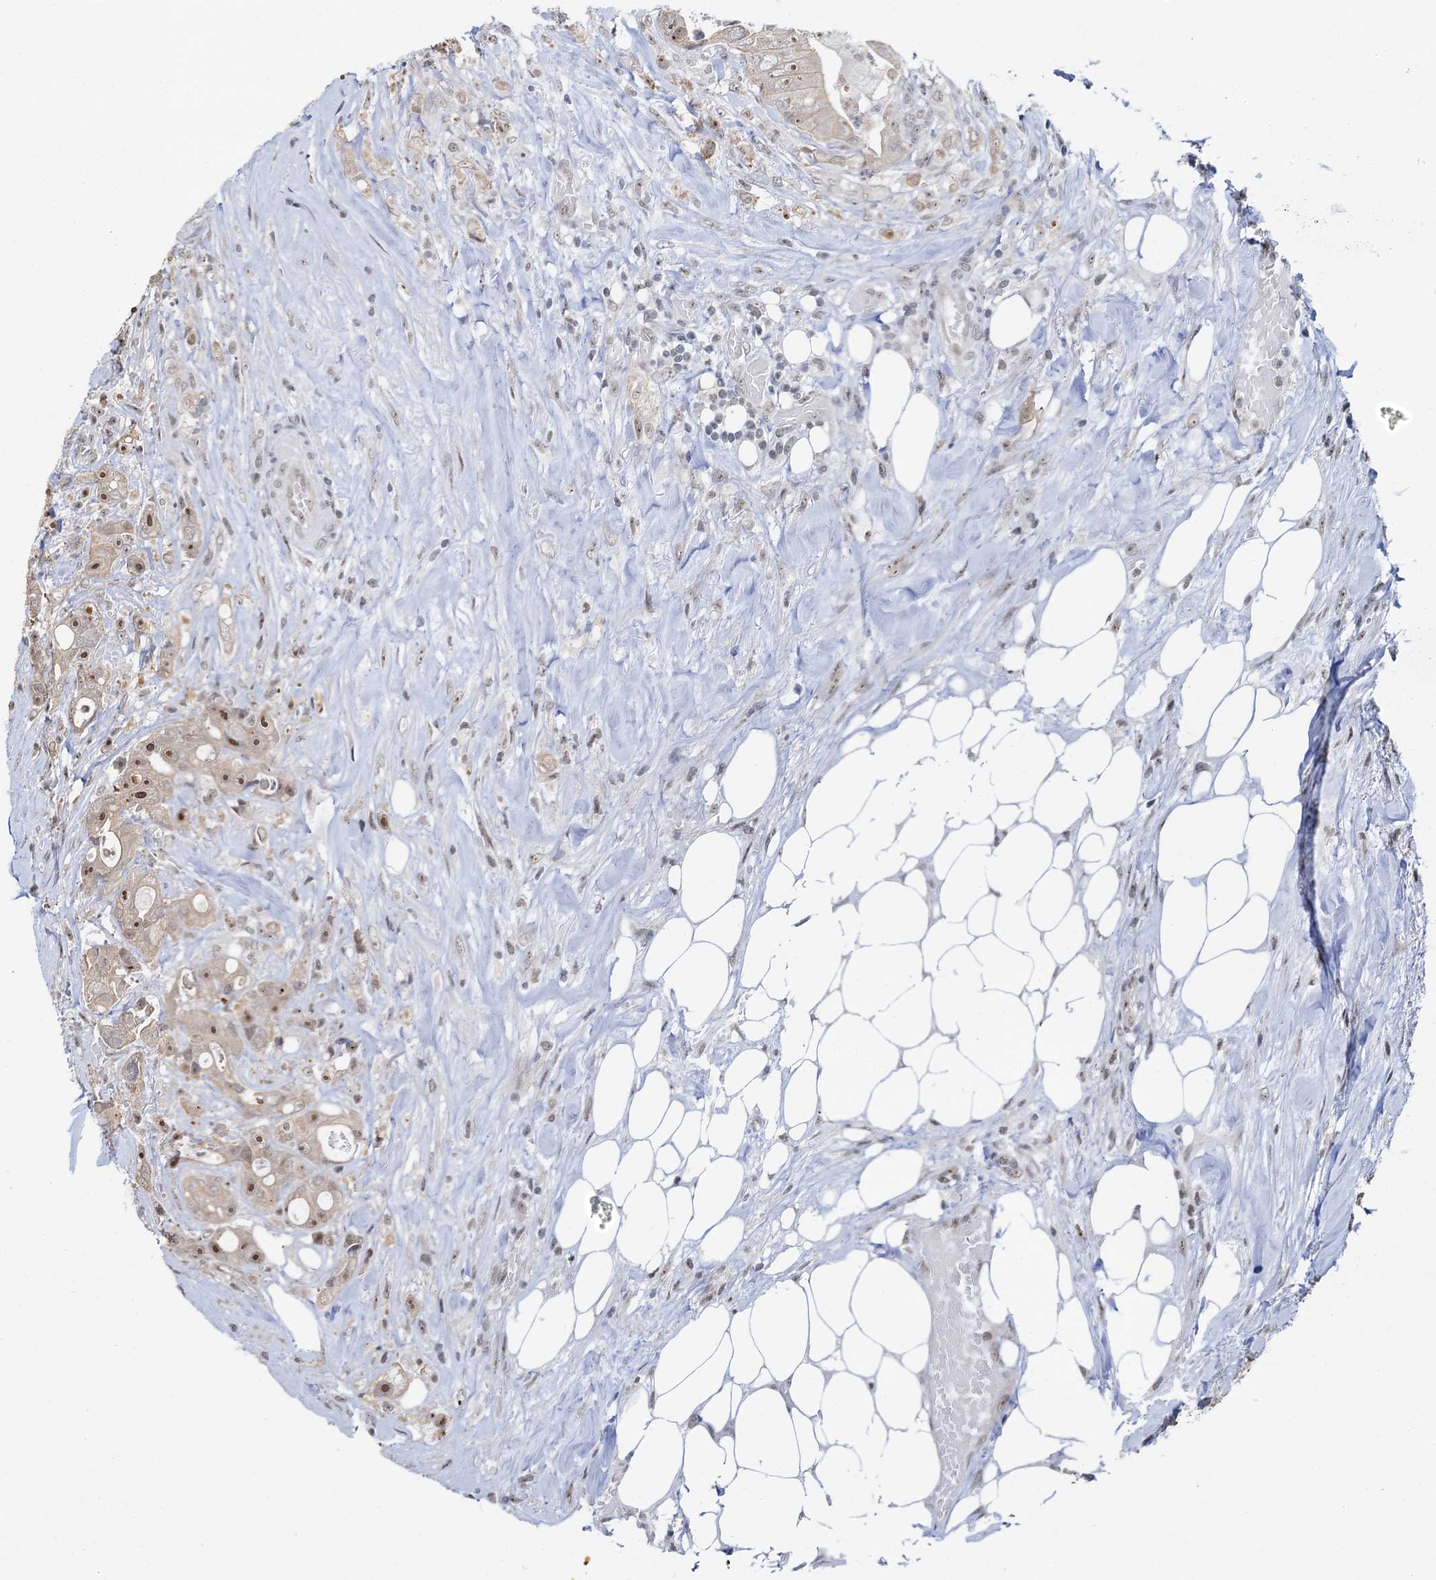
{"staining": {"intensity": "moderate", "quantity": "25%-75%", "location": "nuclear"}, "tissue": "colorectal cancer", "cell_type": "Tumor cells", "image_type": "cancer", "snomed": [{"axis": "morphology", "description": "Adenocarcinoma, NOS"}, {"axis": "topography", "description": "Colon"}], "caption": "IHC (DAB) staining of colorectal cancer (adenocarcinoma) reveals moderate nuclear protein positivity in about 25%-75% of tumor cells. (DAB = brown stain, brightfield microscopy at high magnification).", "gene": "NAT10", "patient": {"sex": "female", "age": 46}}